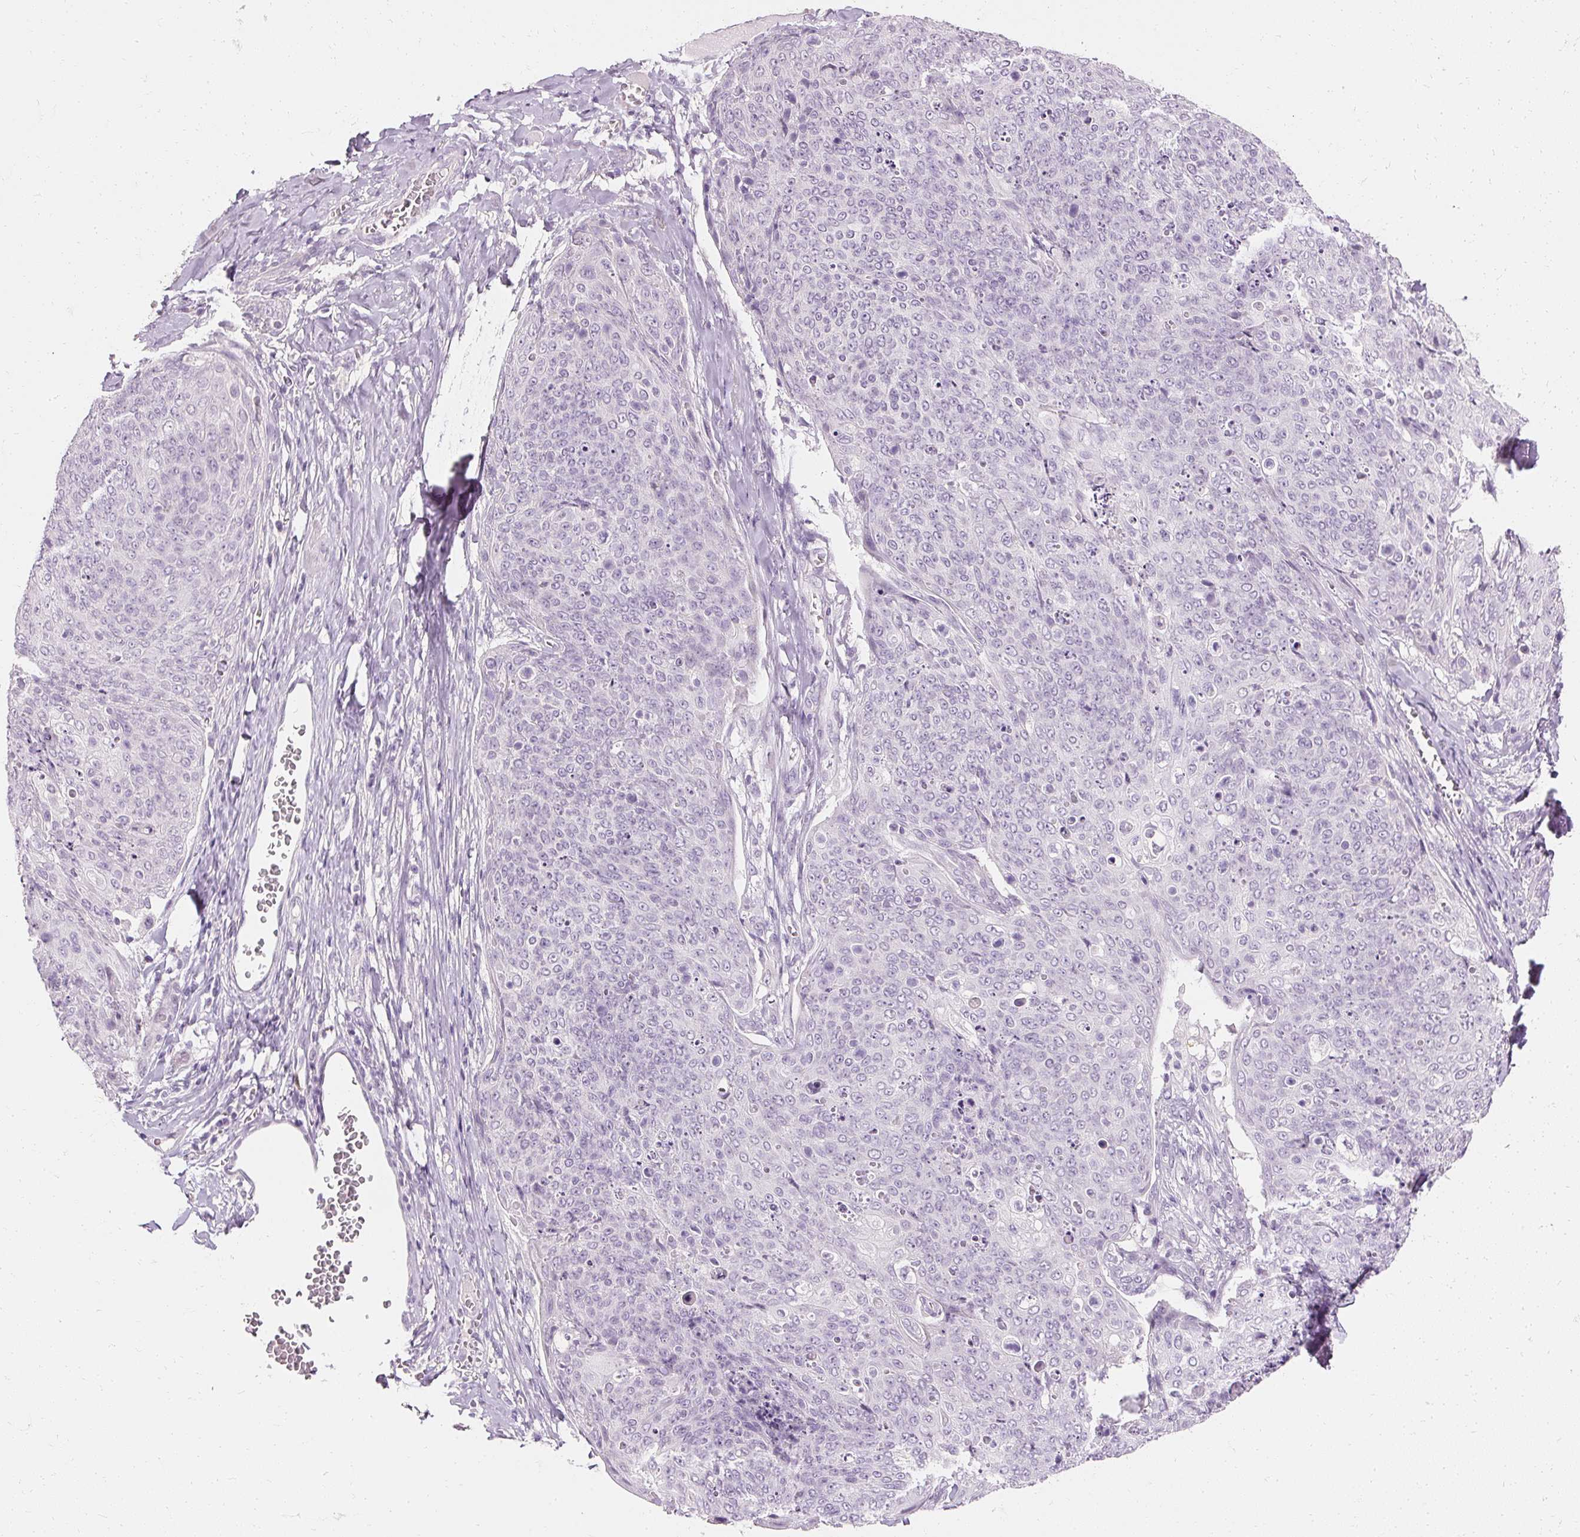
{"staining": {"intensity": "negative", "quantity": "none", "location": "none"}, "tissue": "skin cancer", "cell_type": "Tumor cells", "image_type": "cancer", "snomed": [{"axis": "morphology", "description": "Squamous cell carcinoma, NOS"}, {"axis": "topography", "description": "Skin"}, {"axis": "topography", "description": "Vulva"}], "caption": "DAB (3,3'-diaminobenzidine) immunohistochemical staining of skin squamous cell carcinoma exhibits no significant staining in tumor cells.", "gene": "ELAVL3", "patient": {"sex": "female", "age": 85}}